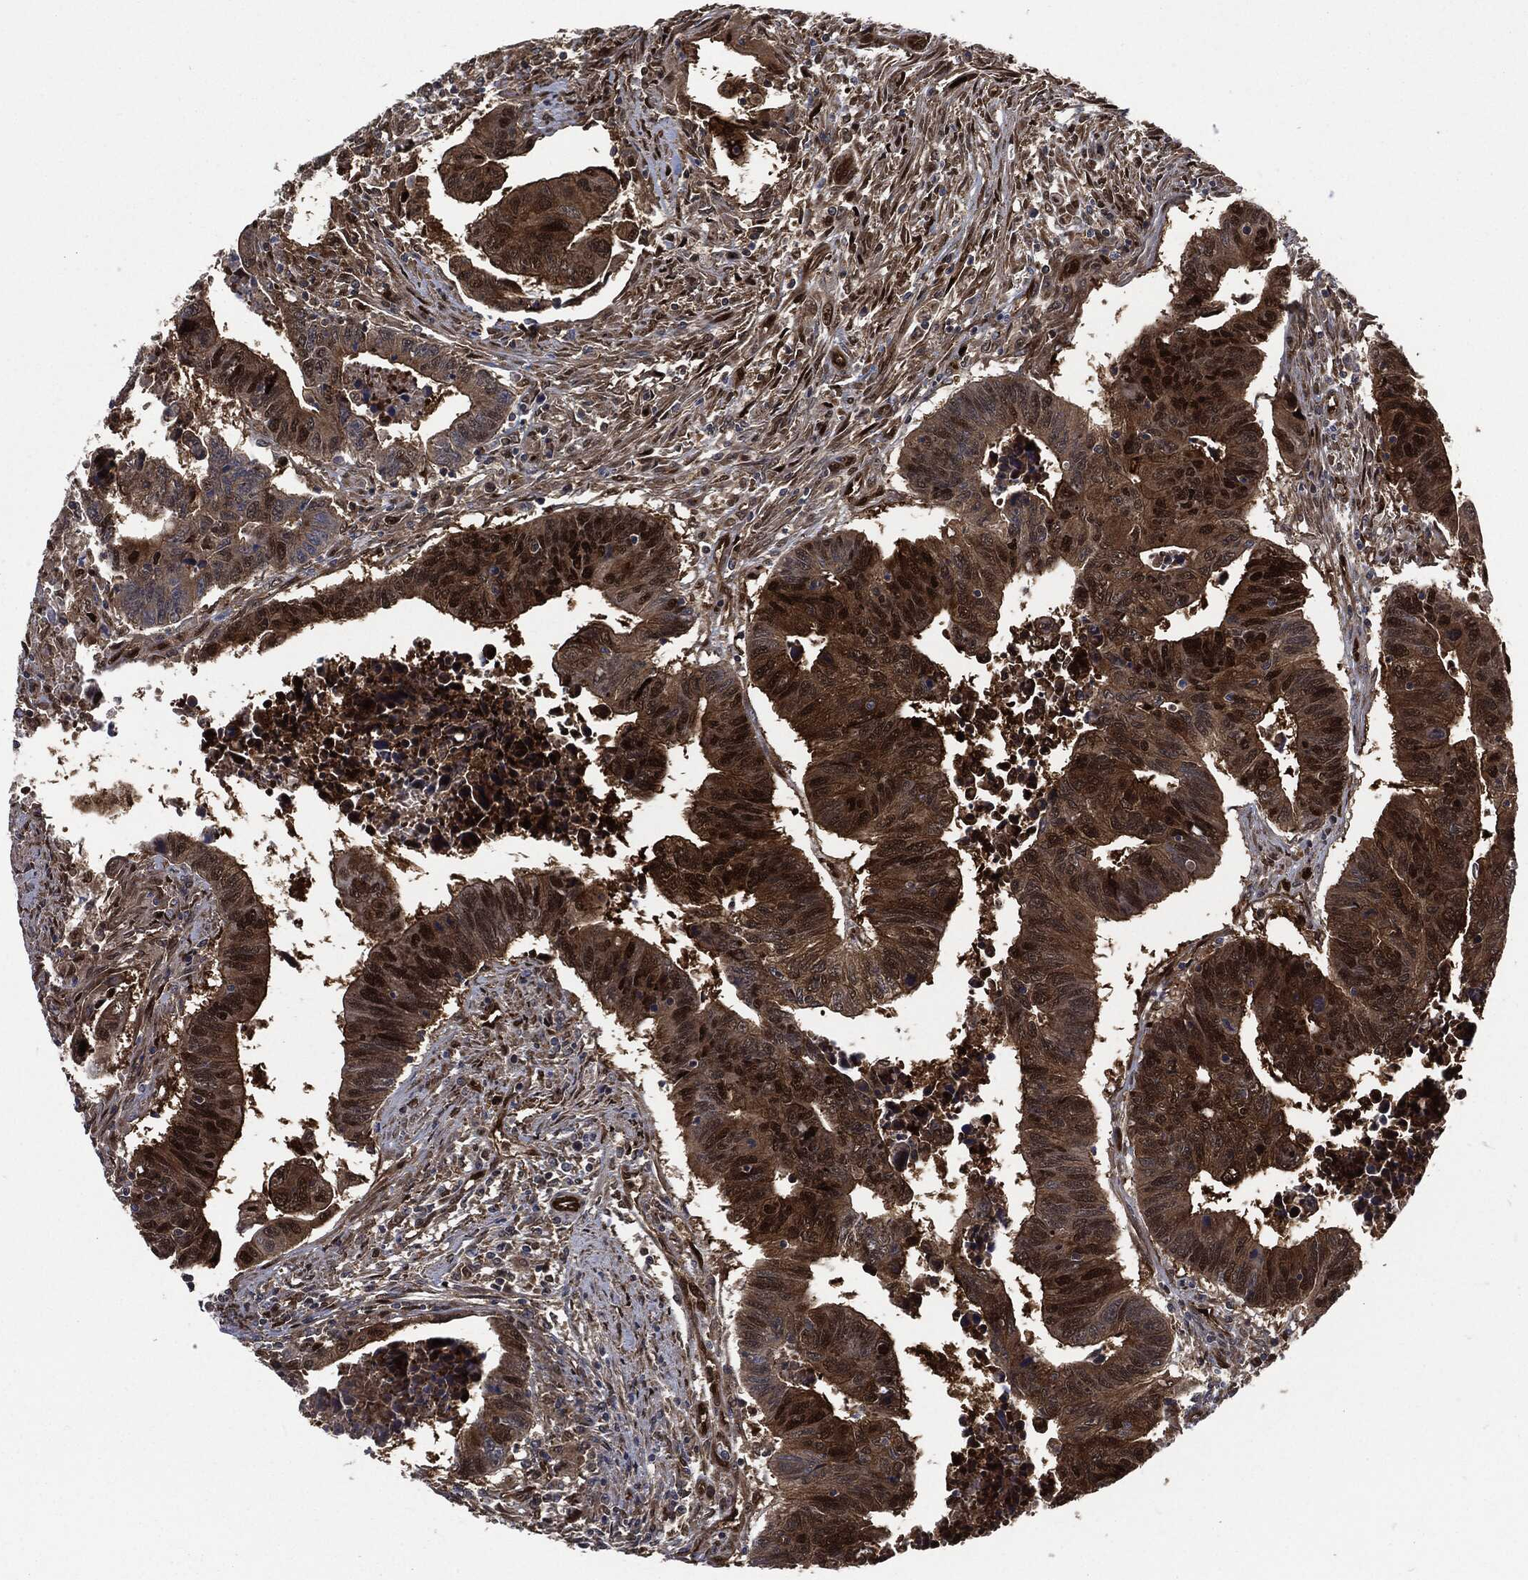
{"staining": {"intensity": "strong", "quantity": ">75%", "location": "cytoplasmic/membranous,nuclear"}, "tissue": "colorectal cancer", "cell_type": "Tumor cells", "image_type": "cancer", "snomed": [{"axis": "morphology", "description": "Adenocarcinoma, NOS"}, {"axis": "topography", "description": "Rectum"}], "caption": "Adenocarcinoma (colorectal) was stained to show a protein in brown. There is high levels of strong cytoplasmic/membranous and nuclear staining in approximately >75% of tumor cells.", "gene": "DCTN1", "patient": {"sex": "female", "age": 85}}